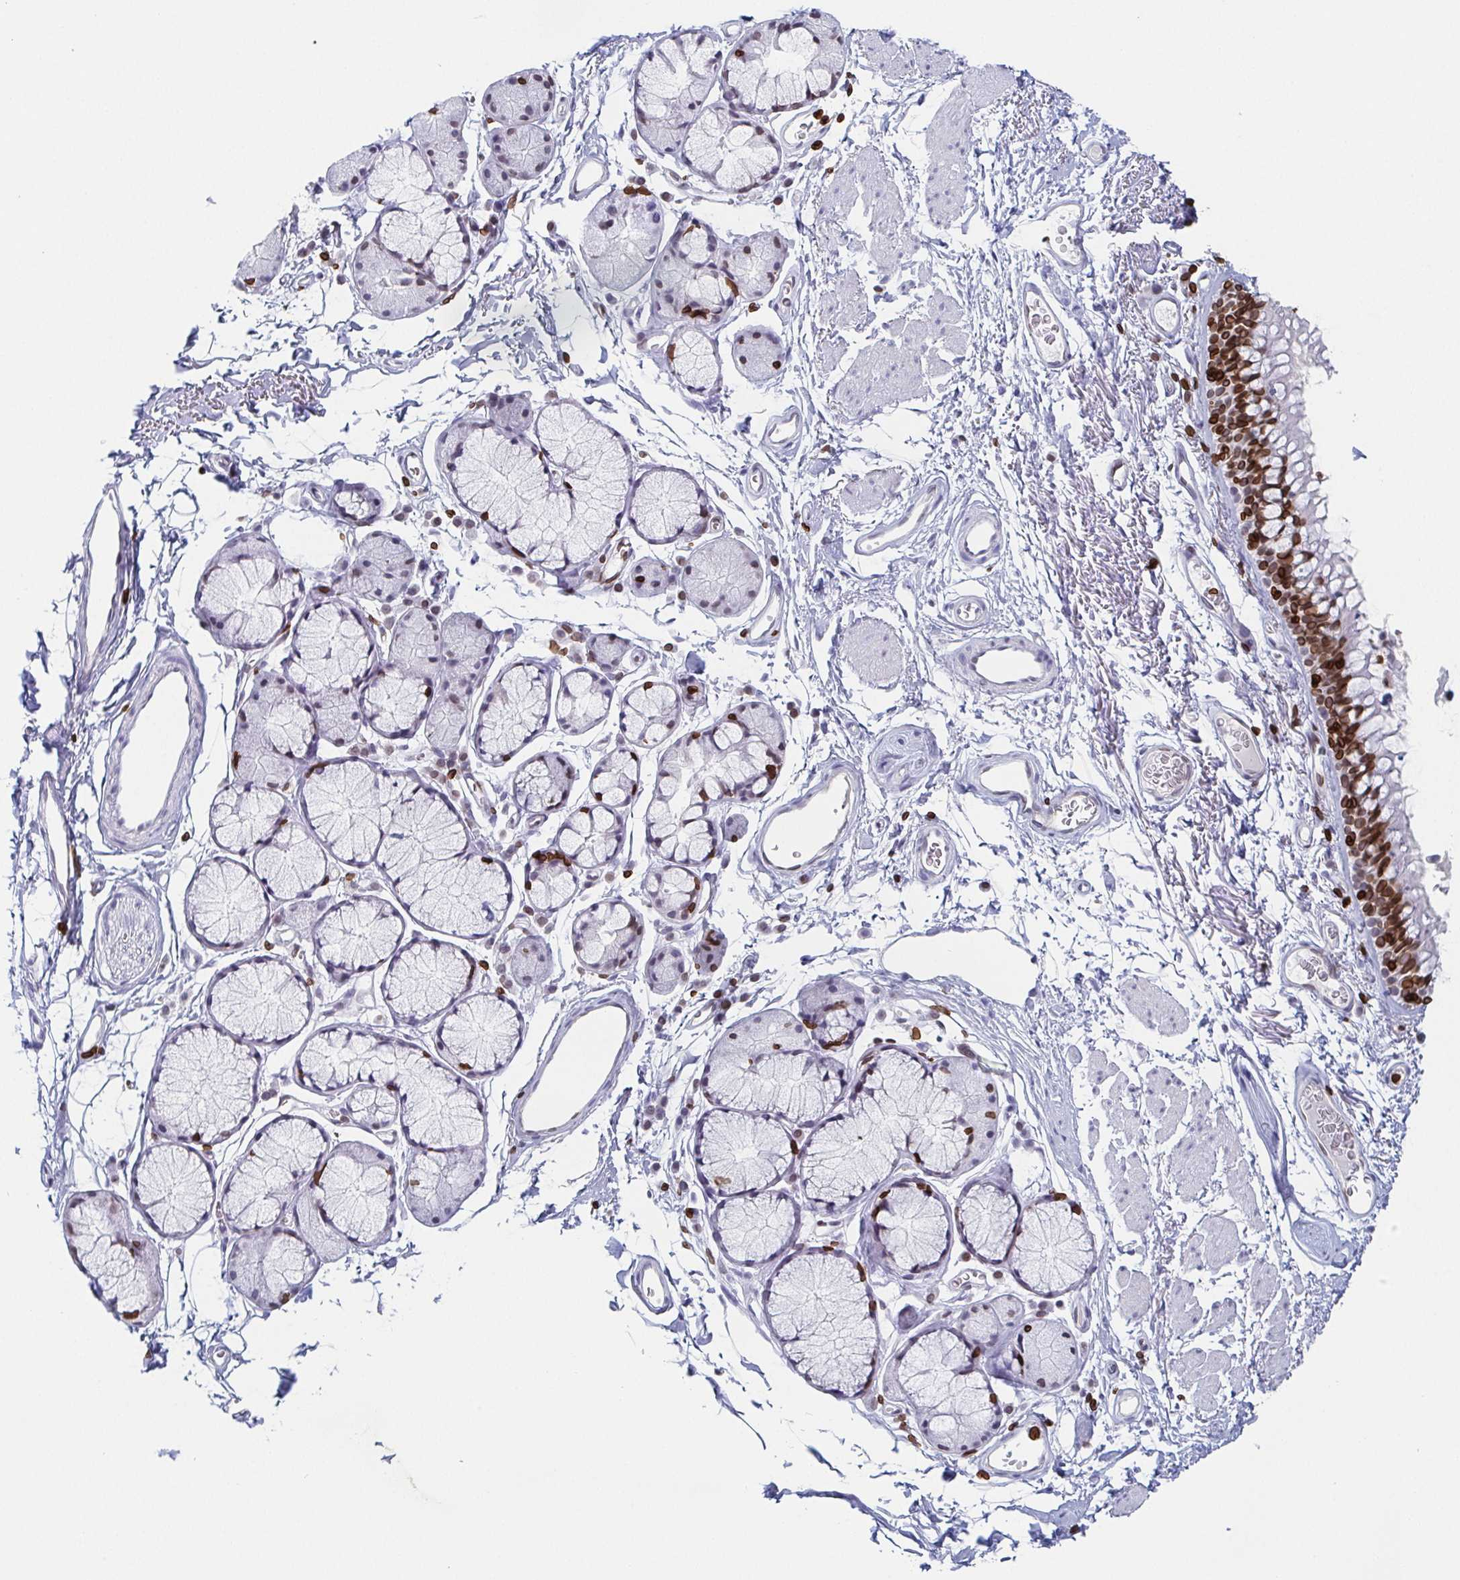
{"staining": {"intensity": "strong", "quantity": ">75%", "location": "cytoplasmic/membranous,nuclear"}, "tissue": "bronchus", "cell_type": "Respiratory epithelial cells", "image_type": "normal", "snomed": [{"axis": "morphology", "description": "Normal tissue, NOS"}, {"axis": "topography", "description": "Cartilage tissue"}, {"axis": "topography", "description": "Bronchus"}], "caption": "Bronchus stained for a protein demonstrates strong cytoplasmic/membranous,nuclear positivity in respiratory epithelial cells.", "gene": "BTBD7", "patient": {"sex": "female", "age": 79}}